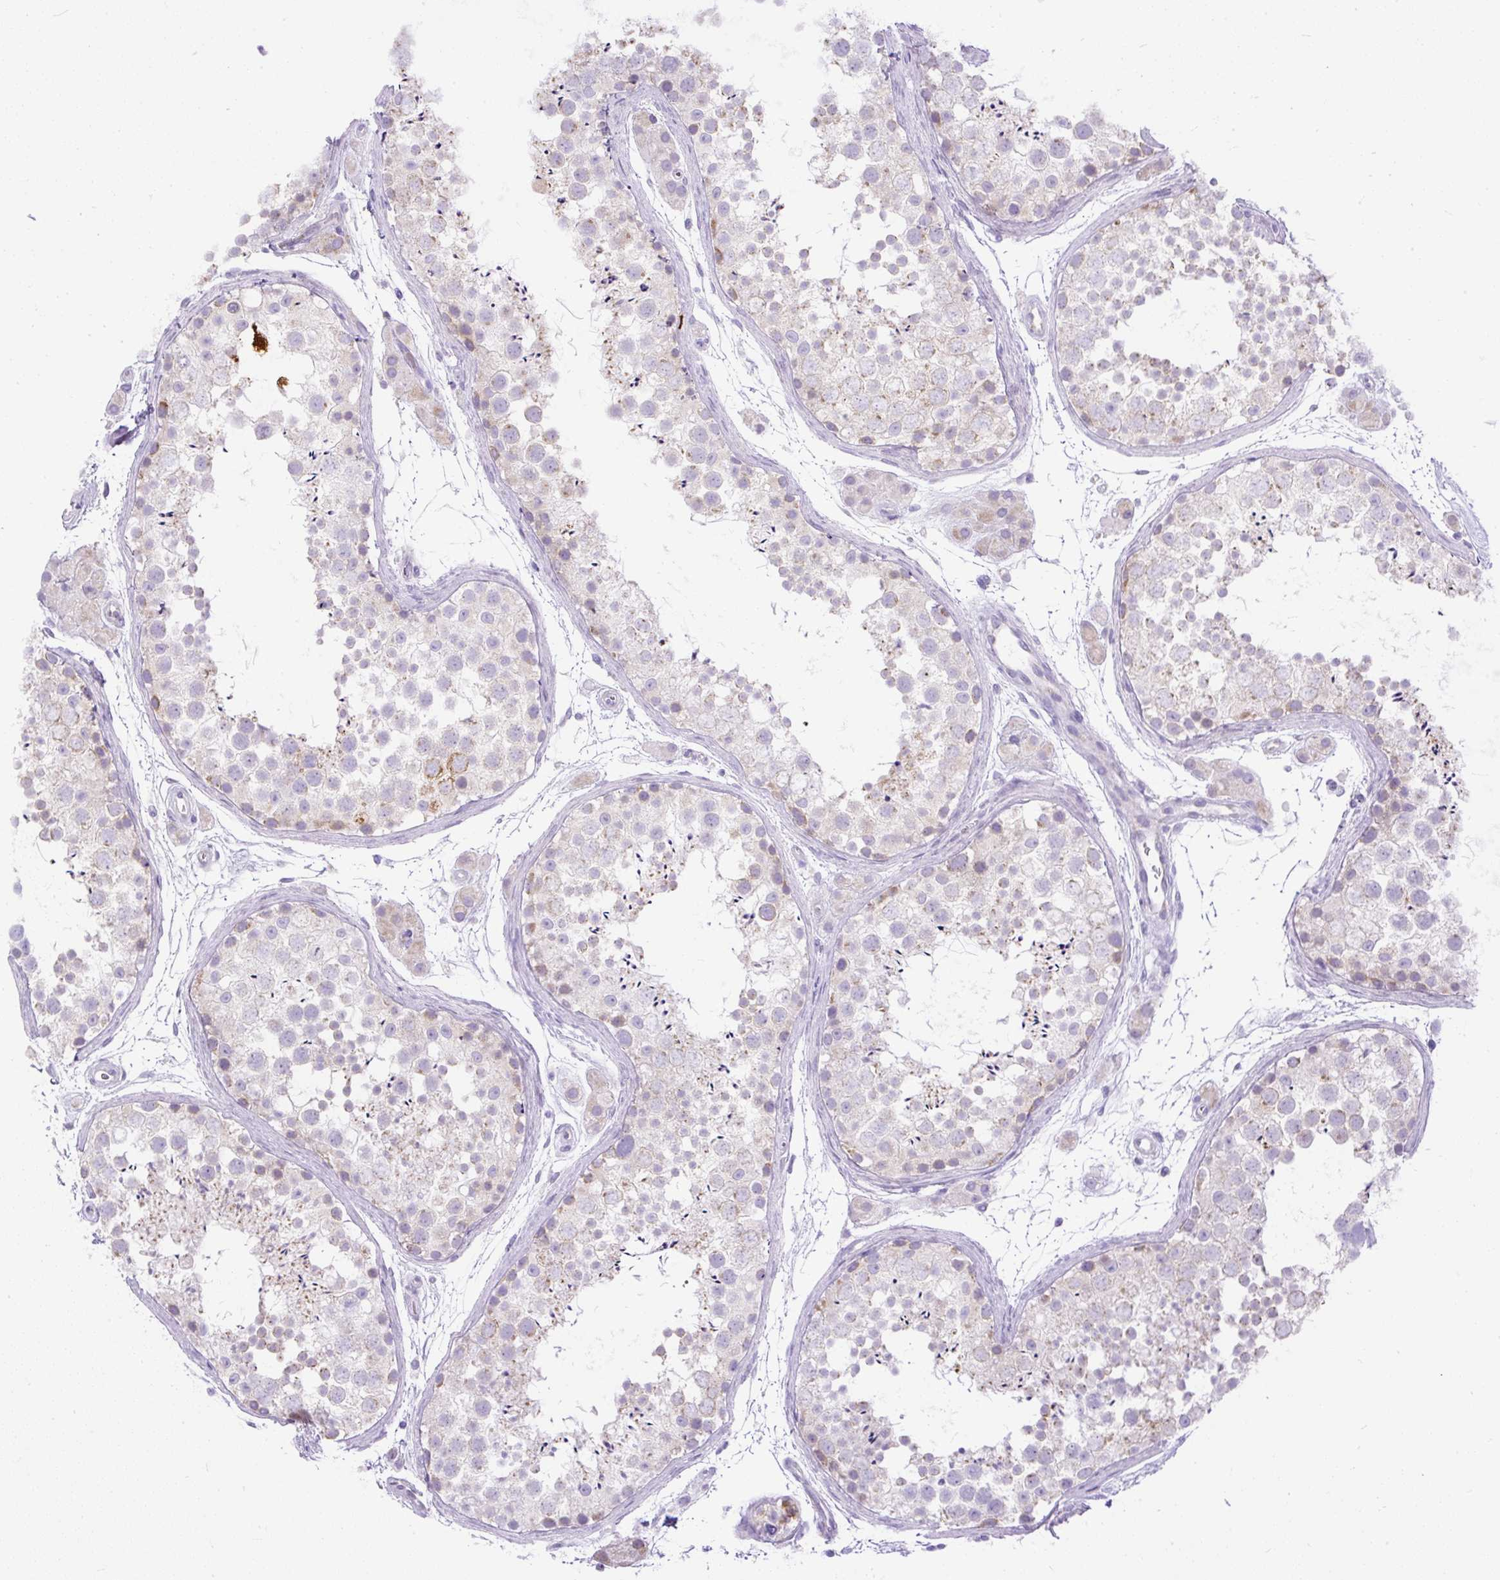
{"staining": {"intensity": "weak", "quantity": "25%-75%", "location": "cytoplasmic/membranous"}, "tissue": "testis", "cell_type": "Cells in seminiferous ducts", "image_type": "normal", "snomed": [{"axis": "morphology", "description": "Normal tissue, NOS"}, {"axis": "topography", "description": "Testis"}], "caption": "Protein expression analysis of normal testis demonstrates weak cytoplasmic/membranous expression in approximately 25%-75% of cells in seminiferous ducts. (Brightfield microscopy of DAB IHC at high magnification).", "gene": "SYBU", "patient": {"sex": "male", "age": 41}}